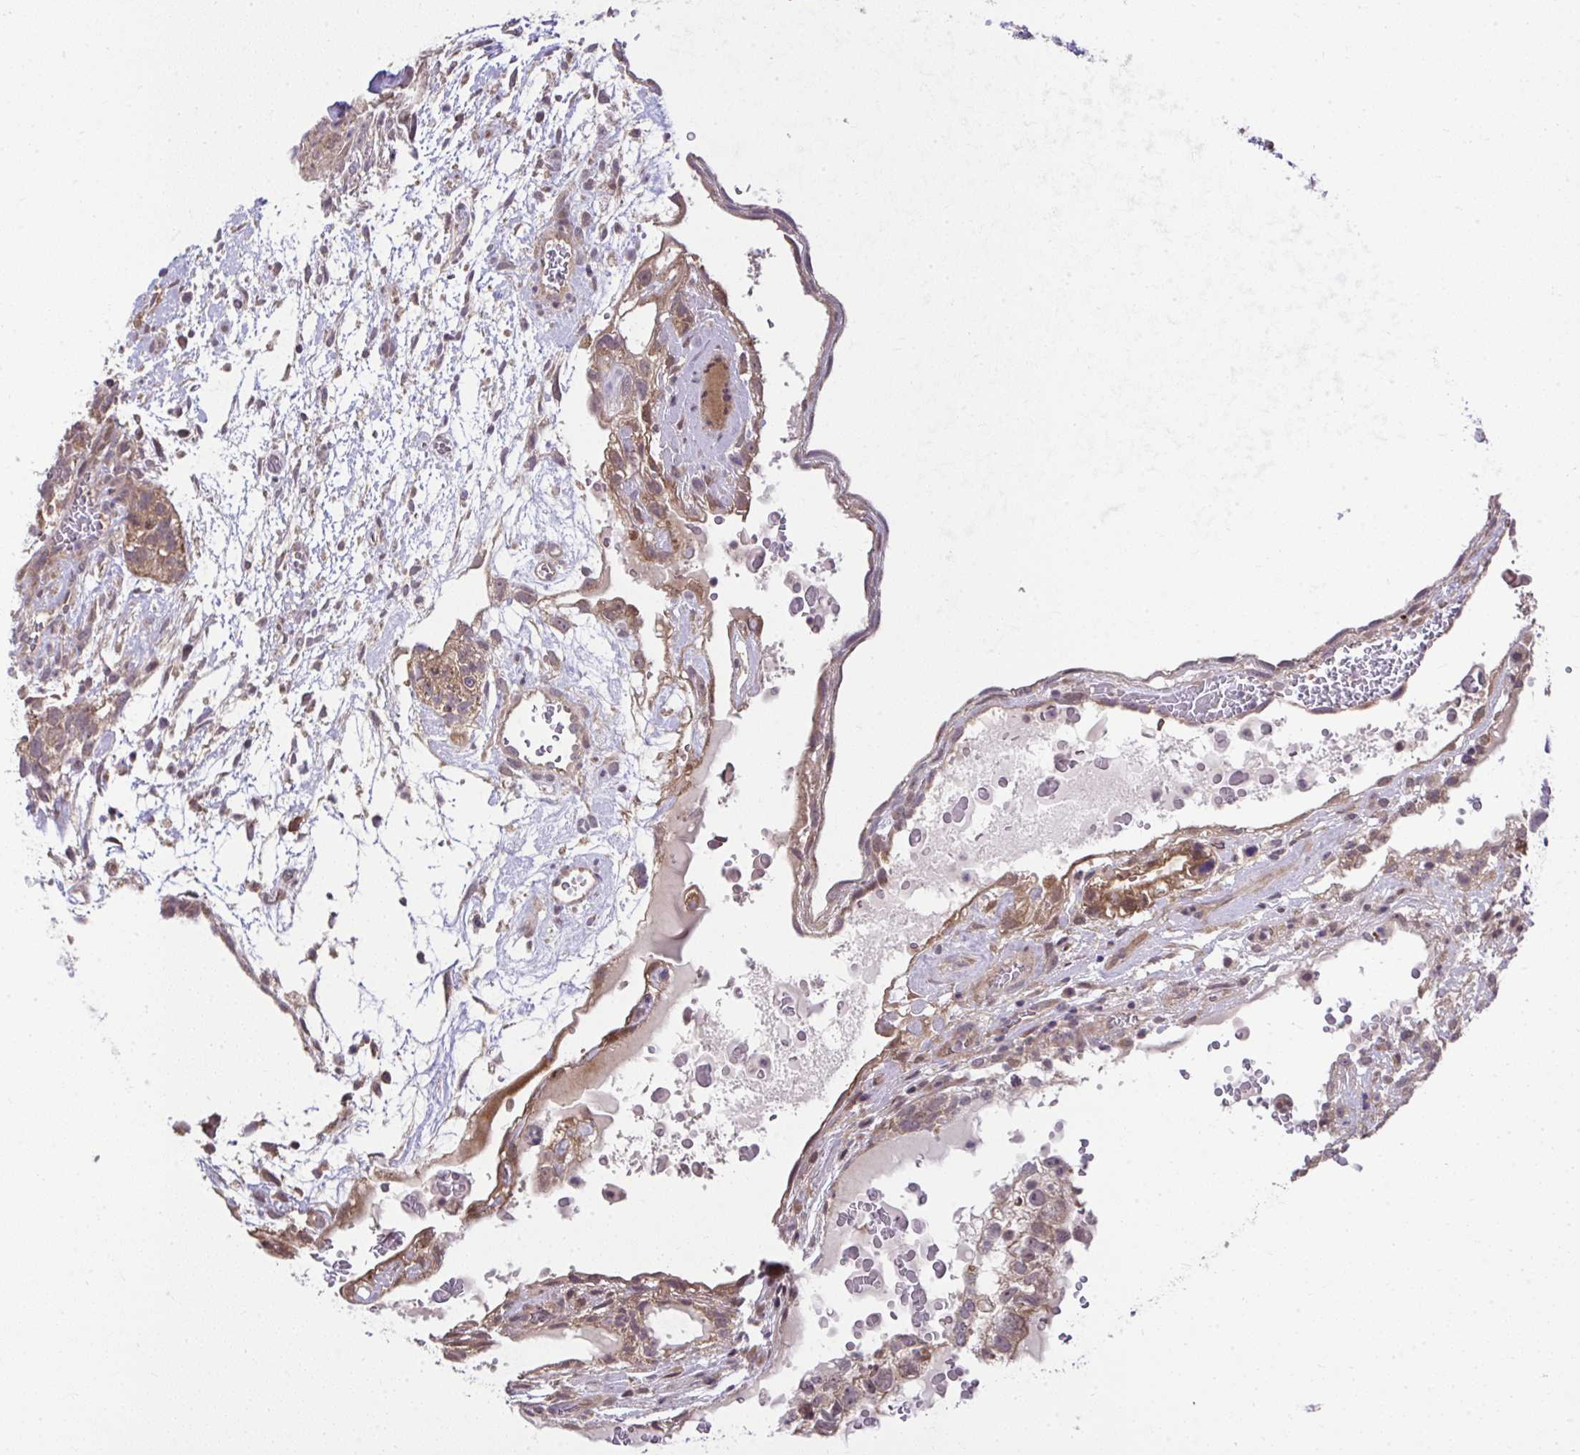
{"staining": {"intensity": "moderate", "quantity": ">75%", "location": "cytoplasmic/membranous"}, "tissue": "testis cancer", "cell_type": "Tumor cells", "image_type": "cancer", "snomed": [{"axis": "morphology", "description": "Carcinoma, Embryonal, NOS"}, {"axis": "topography", "description": "Testis"}], "caption": "Immunohistochemical staining of human testis cancer reveals moderate cytoplasmic/membranous protein expression in about >75% of tumor cells.", "gene": "RDH14", "patient": {"sex": "male", "age": 32}}